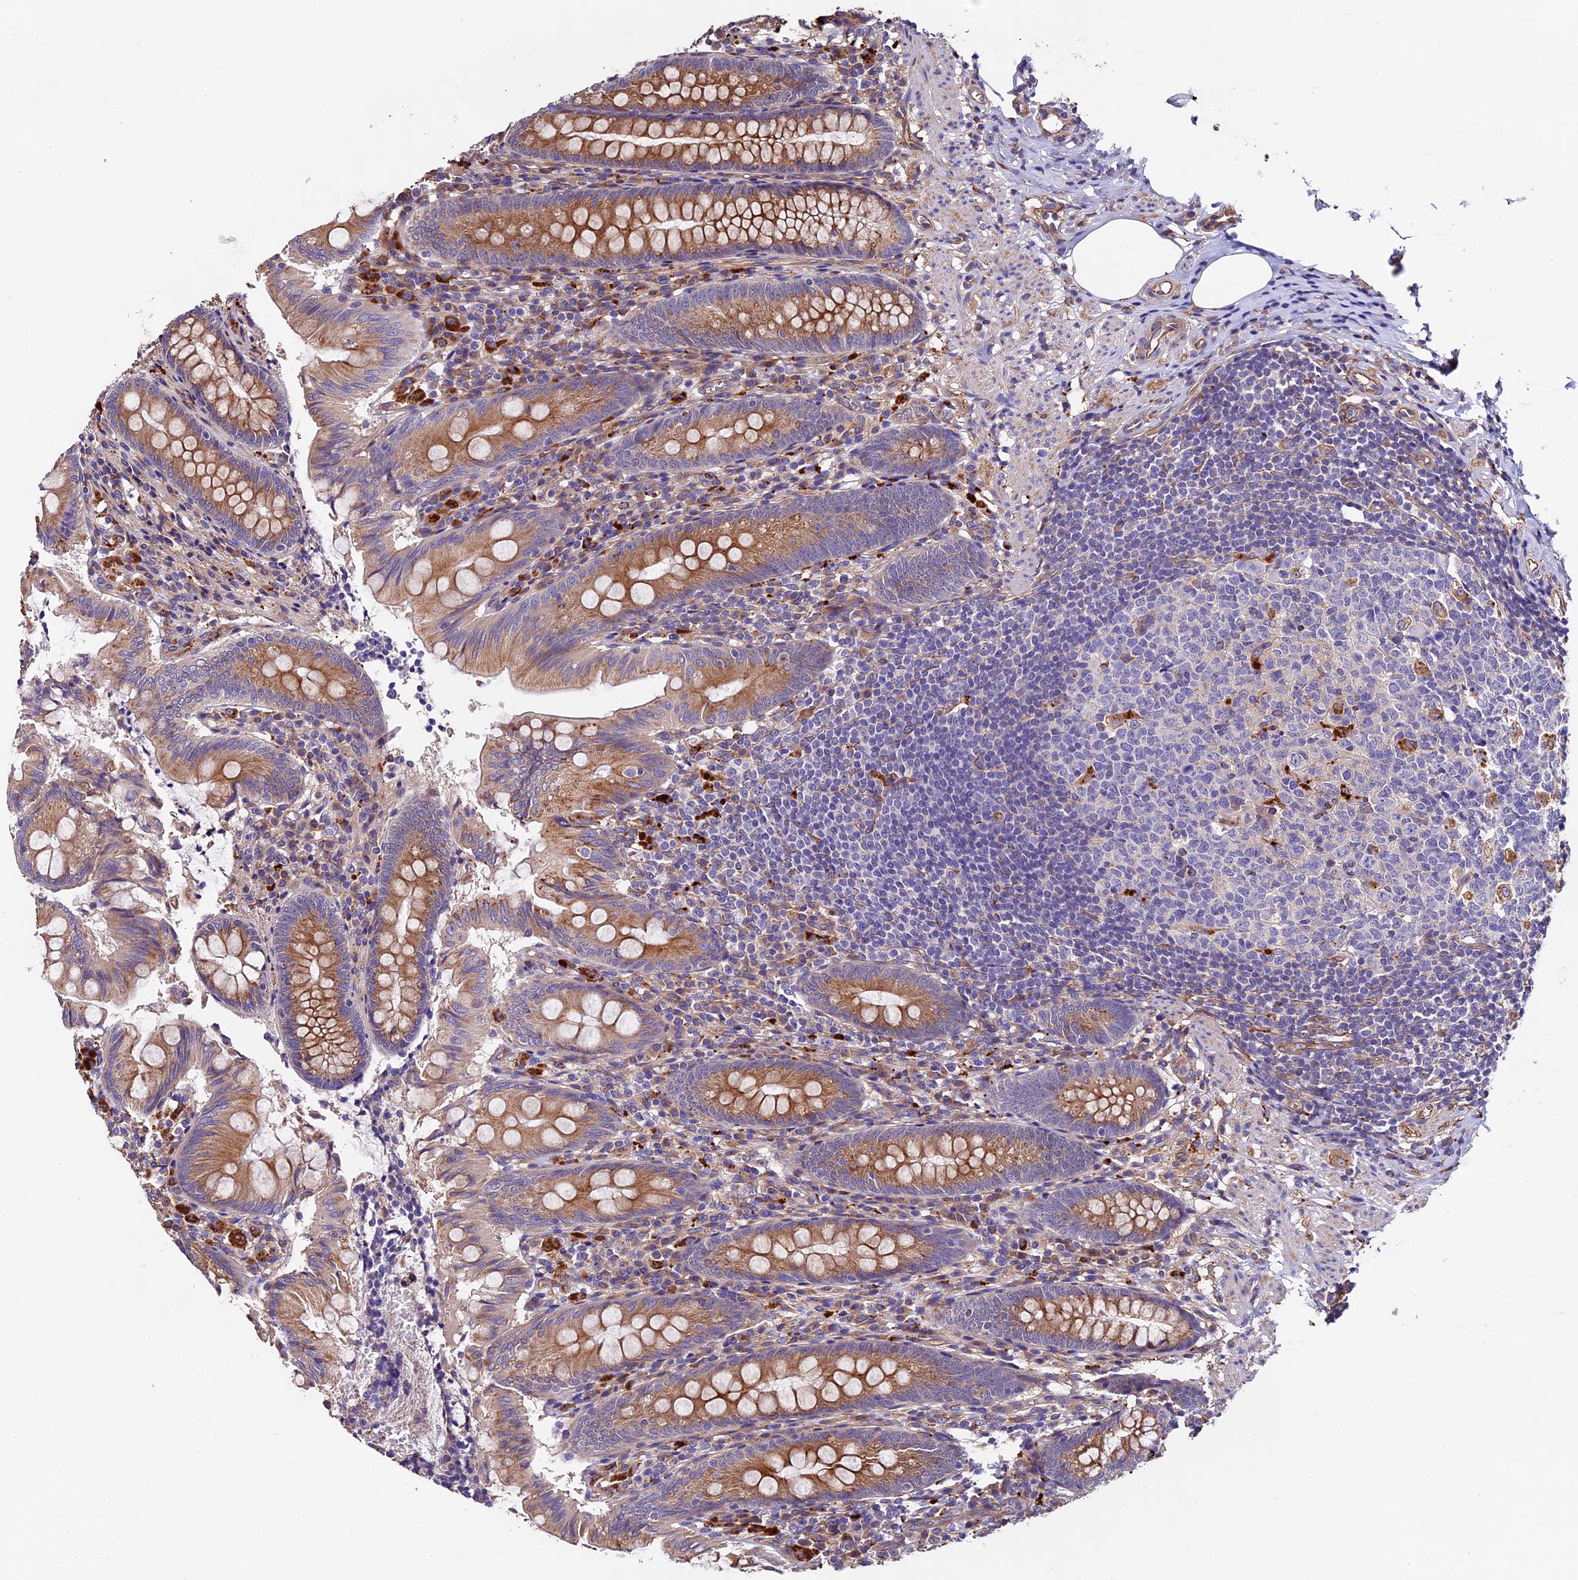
{"staining": {"intensity": "moderate", "quantity": ">75%", "location": "cytoplasmic/membranous"}, "tissue": "appendix", "cell_type": "Glandular cells", "image_type": "normal", "snomed": [{"axis": "morphology", "description": "Normal tissue, NOS"}, {"axis": "topography", "description": "Appendix"}], "caption": "IHC of normal human appendix reveals medium levels of moderate cytoplasmic/membranous positivity in approximately >75% of glandular cells.", "gene": "CLN5", "patient": {"sex": "male", "age": 55}}